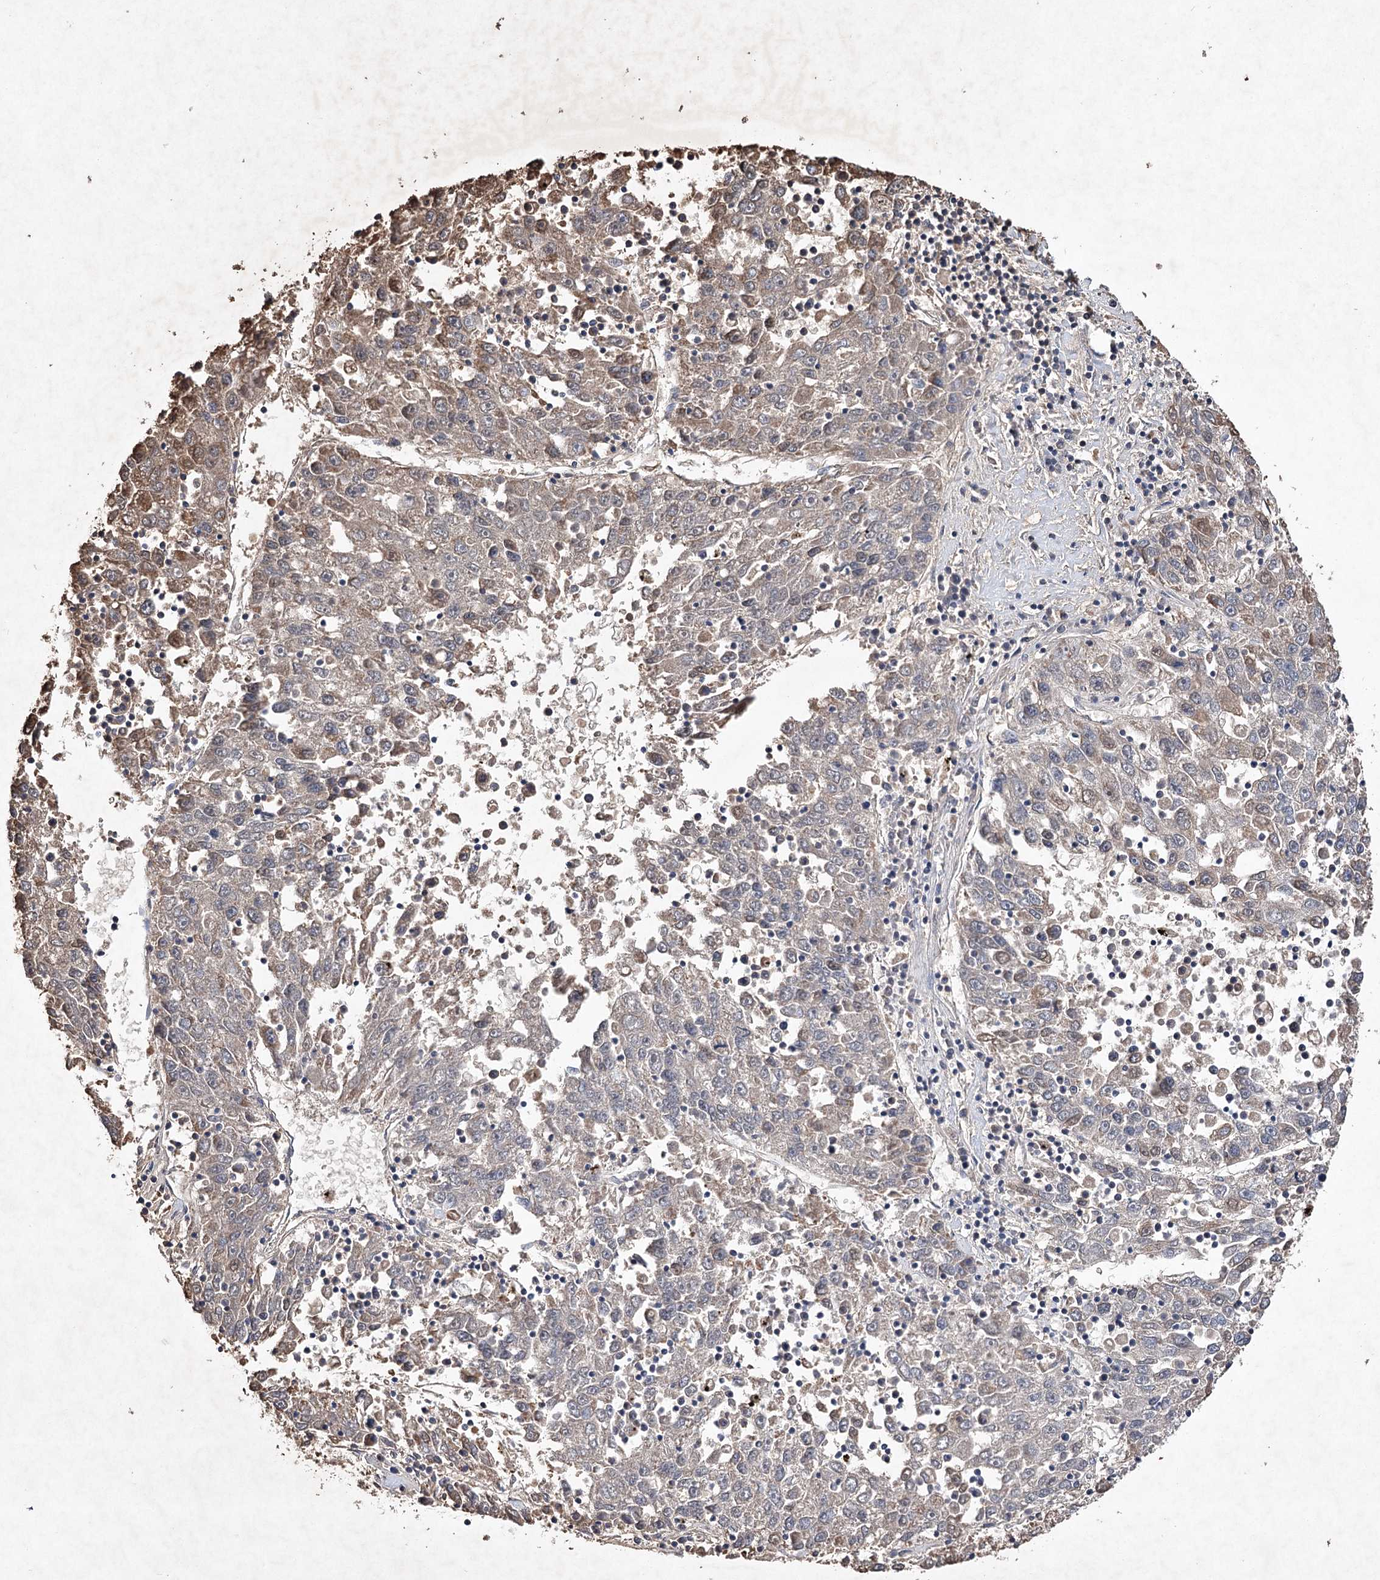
{"staining": {"intensity": "negative", "quantity": "none", "location": "none"}, "tissue": "liver cancer", "cell_type": "Tumor cells", "image_type": "cancer", "snomed": [{"axis": "morphology", "description": "Carcinoma, Hepatocellular, NOS"}, {"axis": "topography", "description": "Liver"}], "caption": "Immunohistochemistry (IHC) of human hepatocellular carcinoma (liver) shows no positivity in tumor cells. The staining is performed using DAB (3,3'-diaminobenzidine) brown chromogen with nuclei counter-stained in using hematoxylin.", "gene": "PIK3CB", "patient": {"sex": "male", "age": 49}}